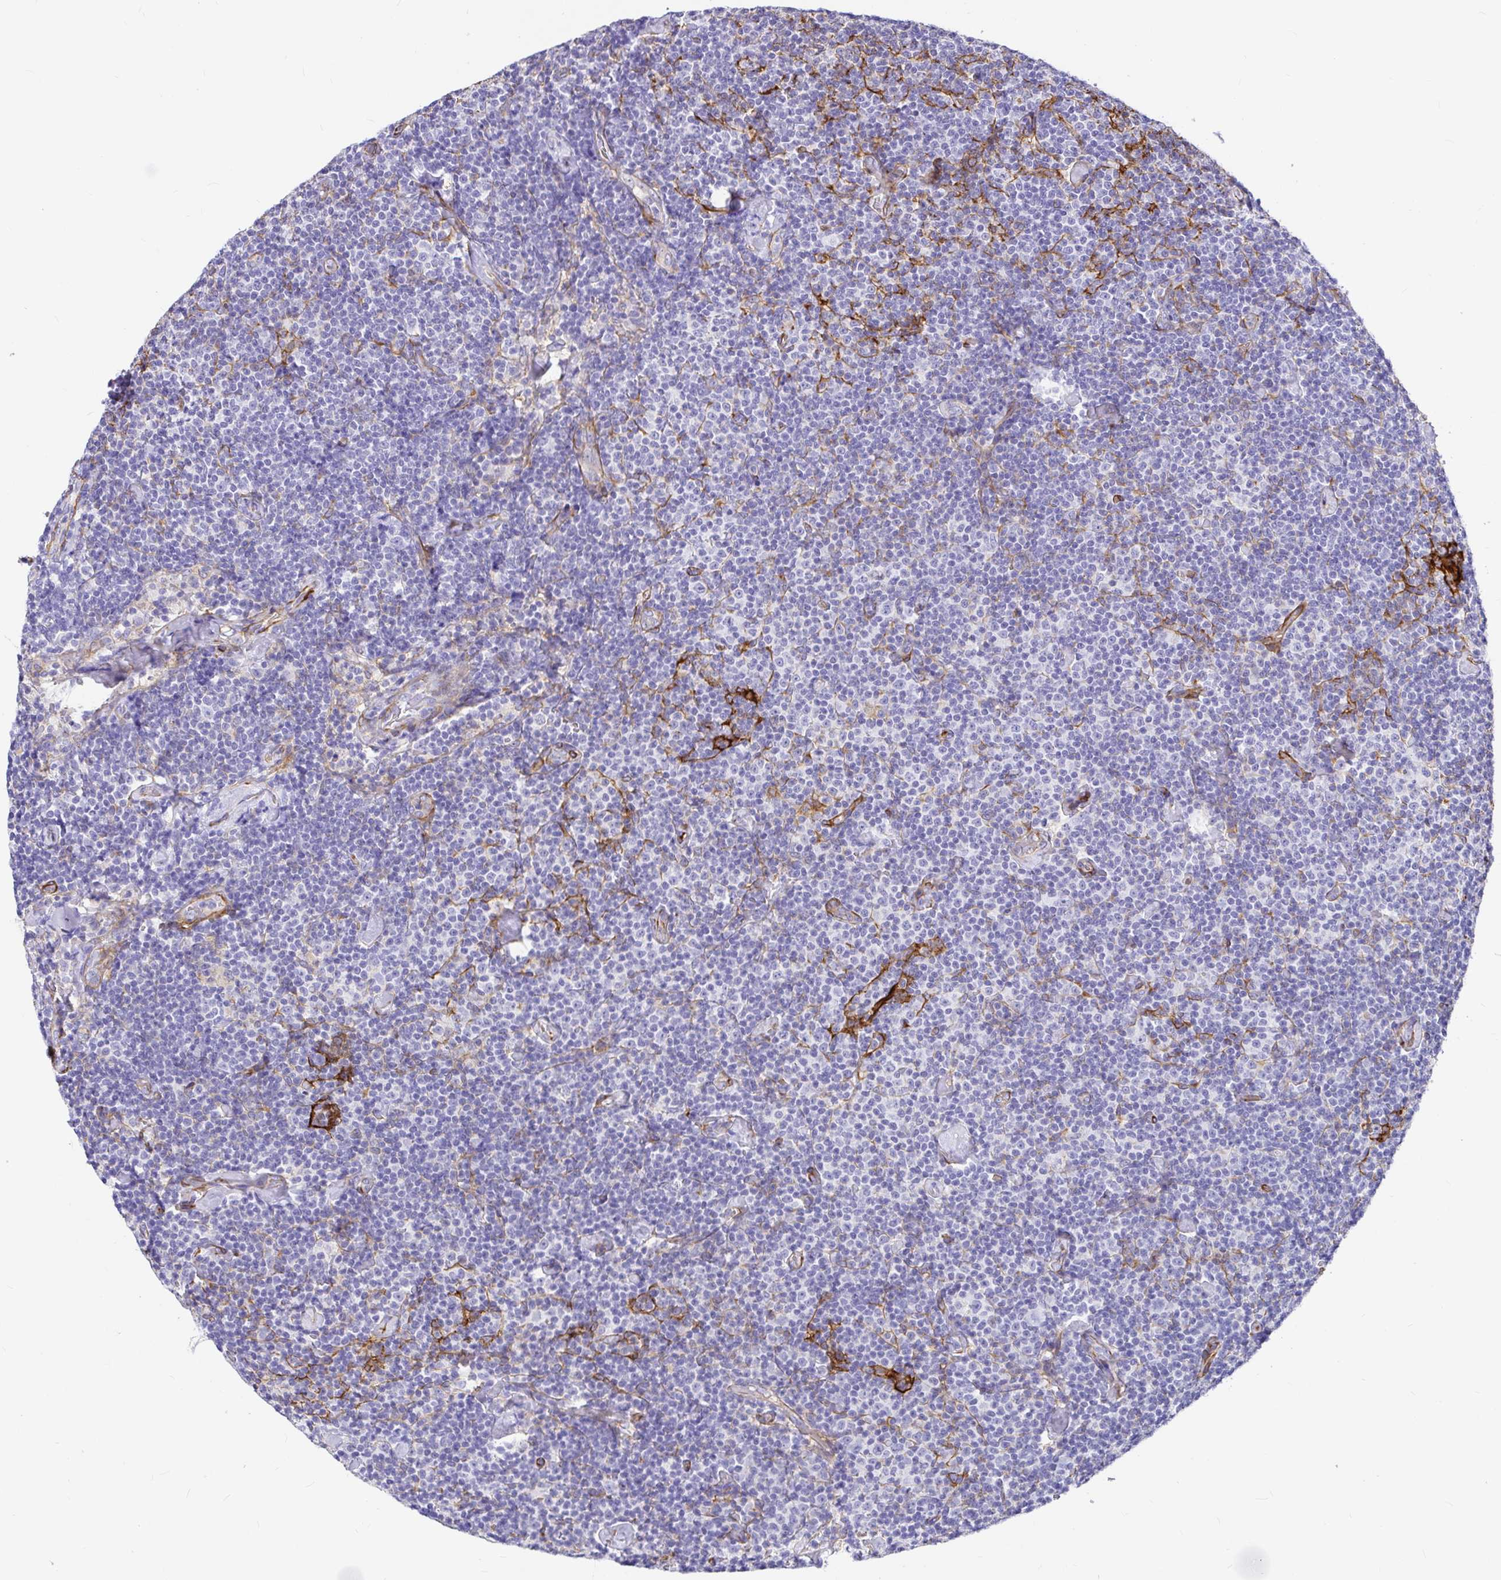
{"staining": {"intensity": "negative", "quantity": "none", "location": "none"}, "tissue": "lymphoma", "cell_type": "Tumor cells", "image_type": "cancer", "snomed": [{"axis": "morphology", "description": "Malignant lymphoma, non-Hodgkin's type, Low grade"}, {"axis": "topography", "description": "Lymph node"}], "caption": "The photomicrograph displays no significant staining in tumor cells of lymphoma. (Brightfield microscopy of DAB immunohistochemistry at high magnification).", "gene": "MYO1B", "patient": {"sex": "male", "age": 81}}